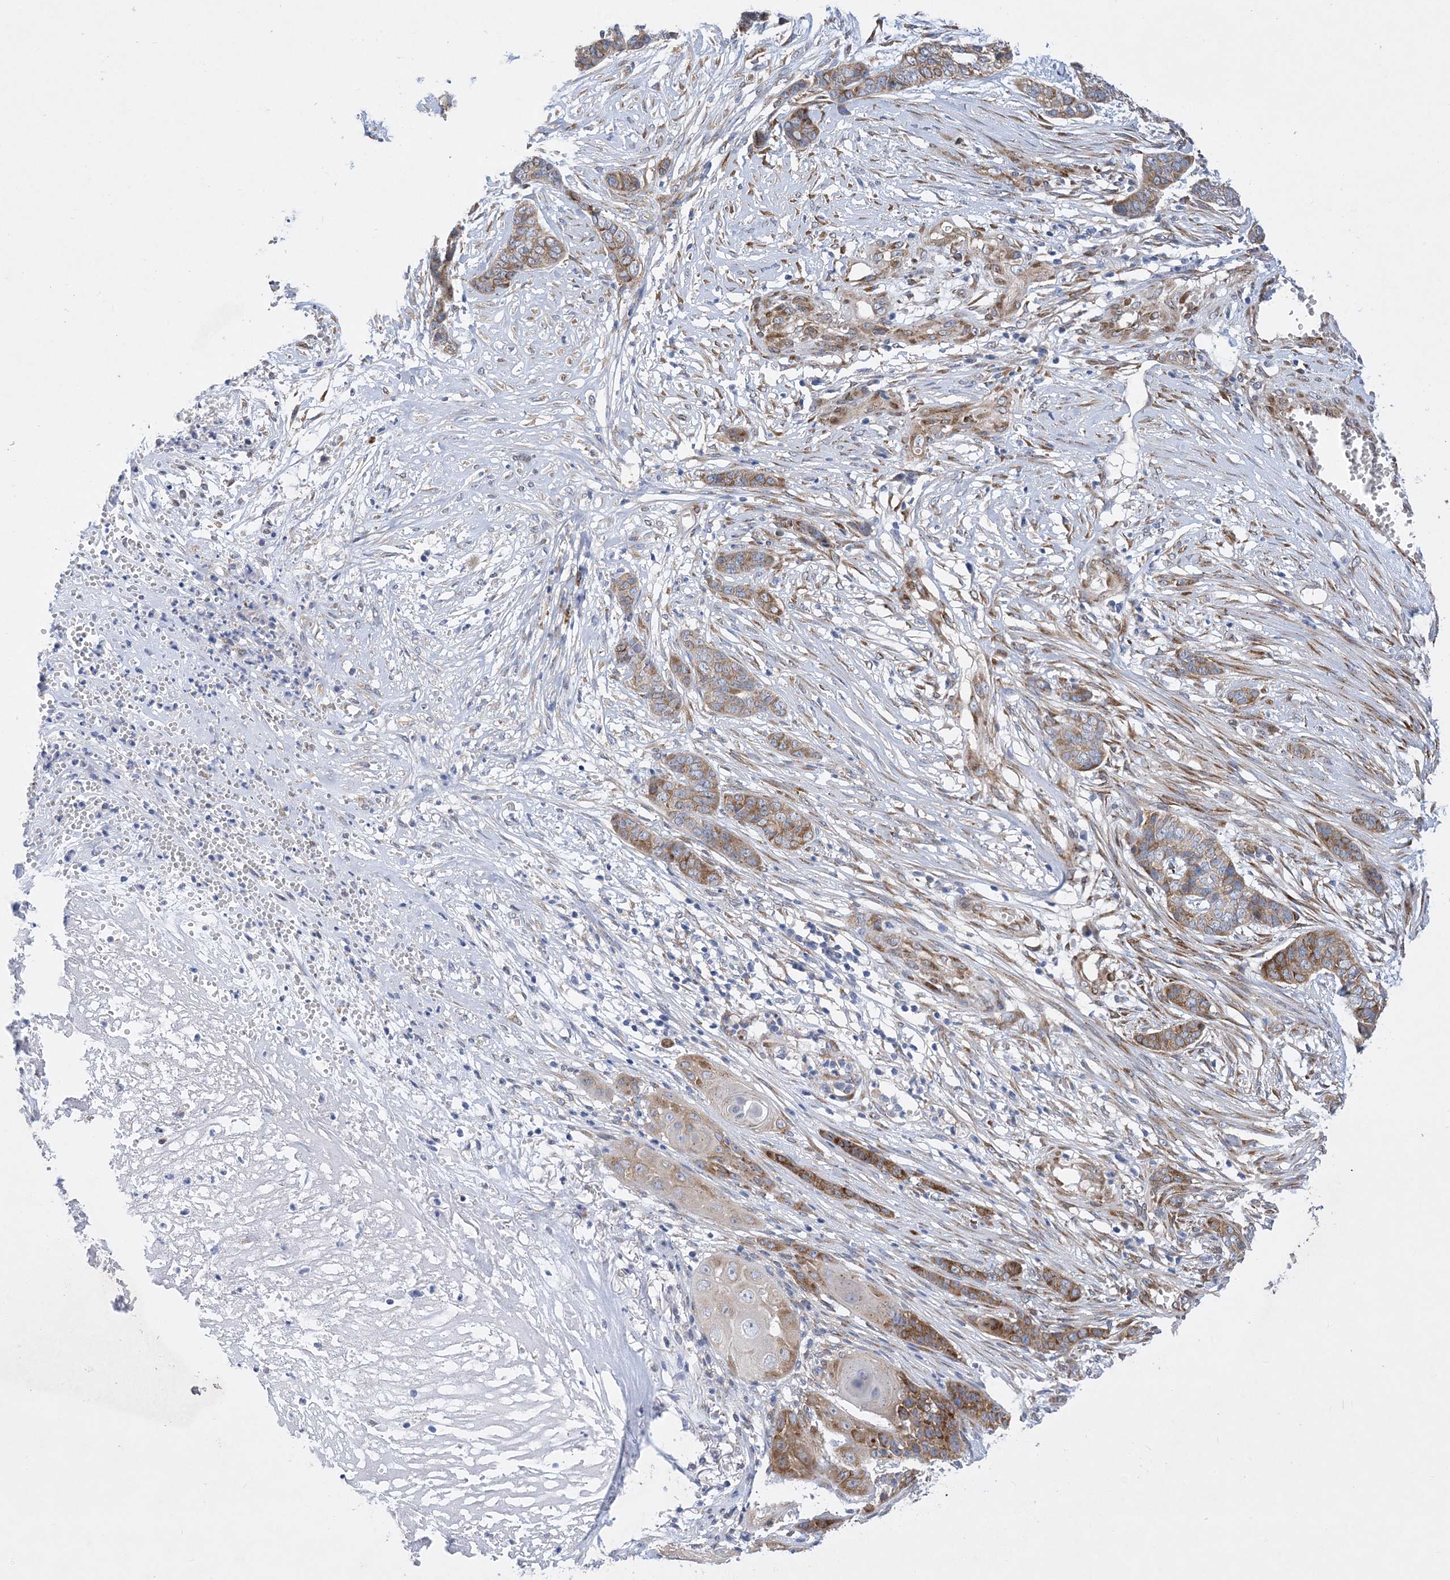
{"staining": {"intensity": "moderate", "quantity": ">75%", "location": "cytoplasmic/membranous"}, "tissue": "skin cancer", "cell_type": "Tumor cells", "image_type": "cancer", "snomed": [{"axis": "morphology", "description": "Basal cell carcinoma"}, {"axis": "topography", "description": "Skin"}], "caption": "Approximately >75% of tumor cells in human skin cancer show moderate cytoplasmic/membranous protein expression as visualized by brown immunohistochemical staining.", "gene": "RBMS3", "patient": {"sex": "female", "age": 64}}